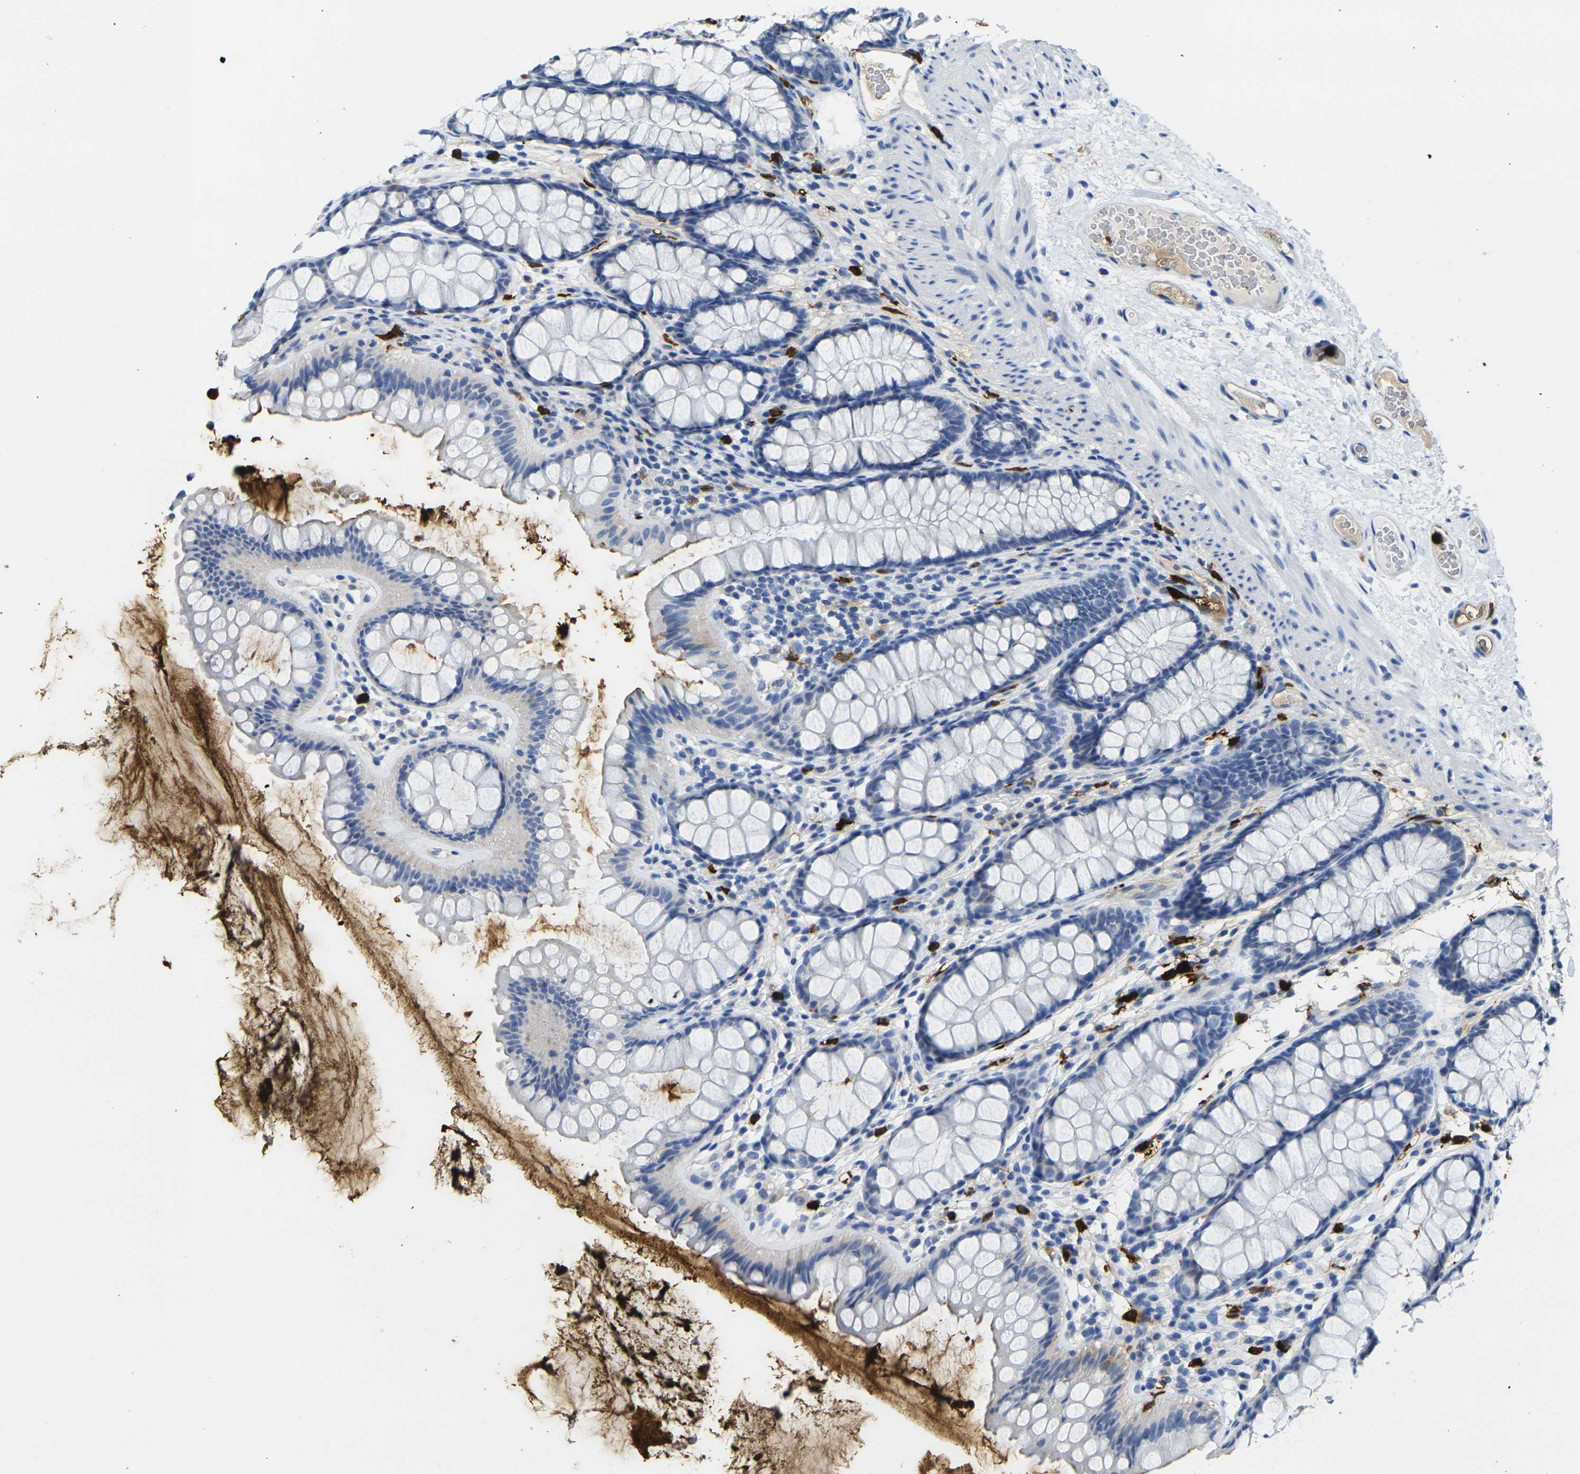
{"staining": {"intensity": "negative", "quantity": "none", "location": "none"}, "tissue": "colon", "cell_type": "Endothelial cells", "image_type": "normal", "snomed": [{"axis": "morphology", "description": "Normal tissue, NOS"}, {"axis": "topography", "description": "Colon"}], "caption": "IHC of normal human colon displays no positivity in endothelial cells.", "gene": "S100A9", "patient": {"sex": "female", "age": 55}}